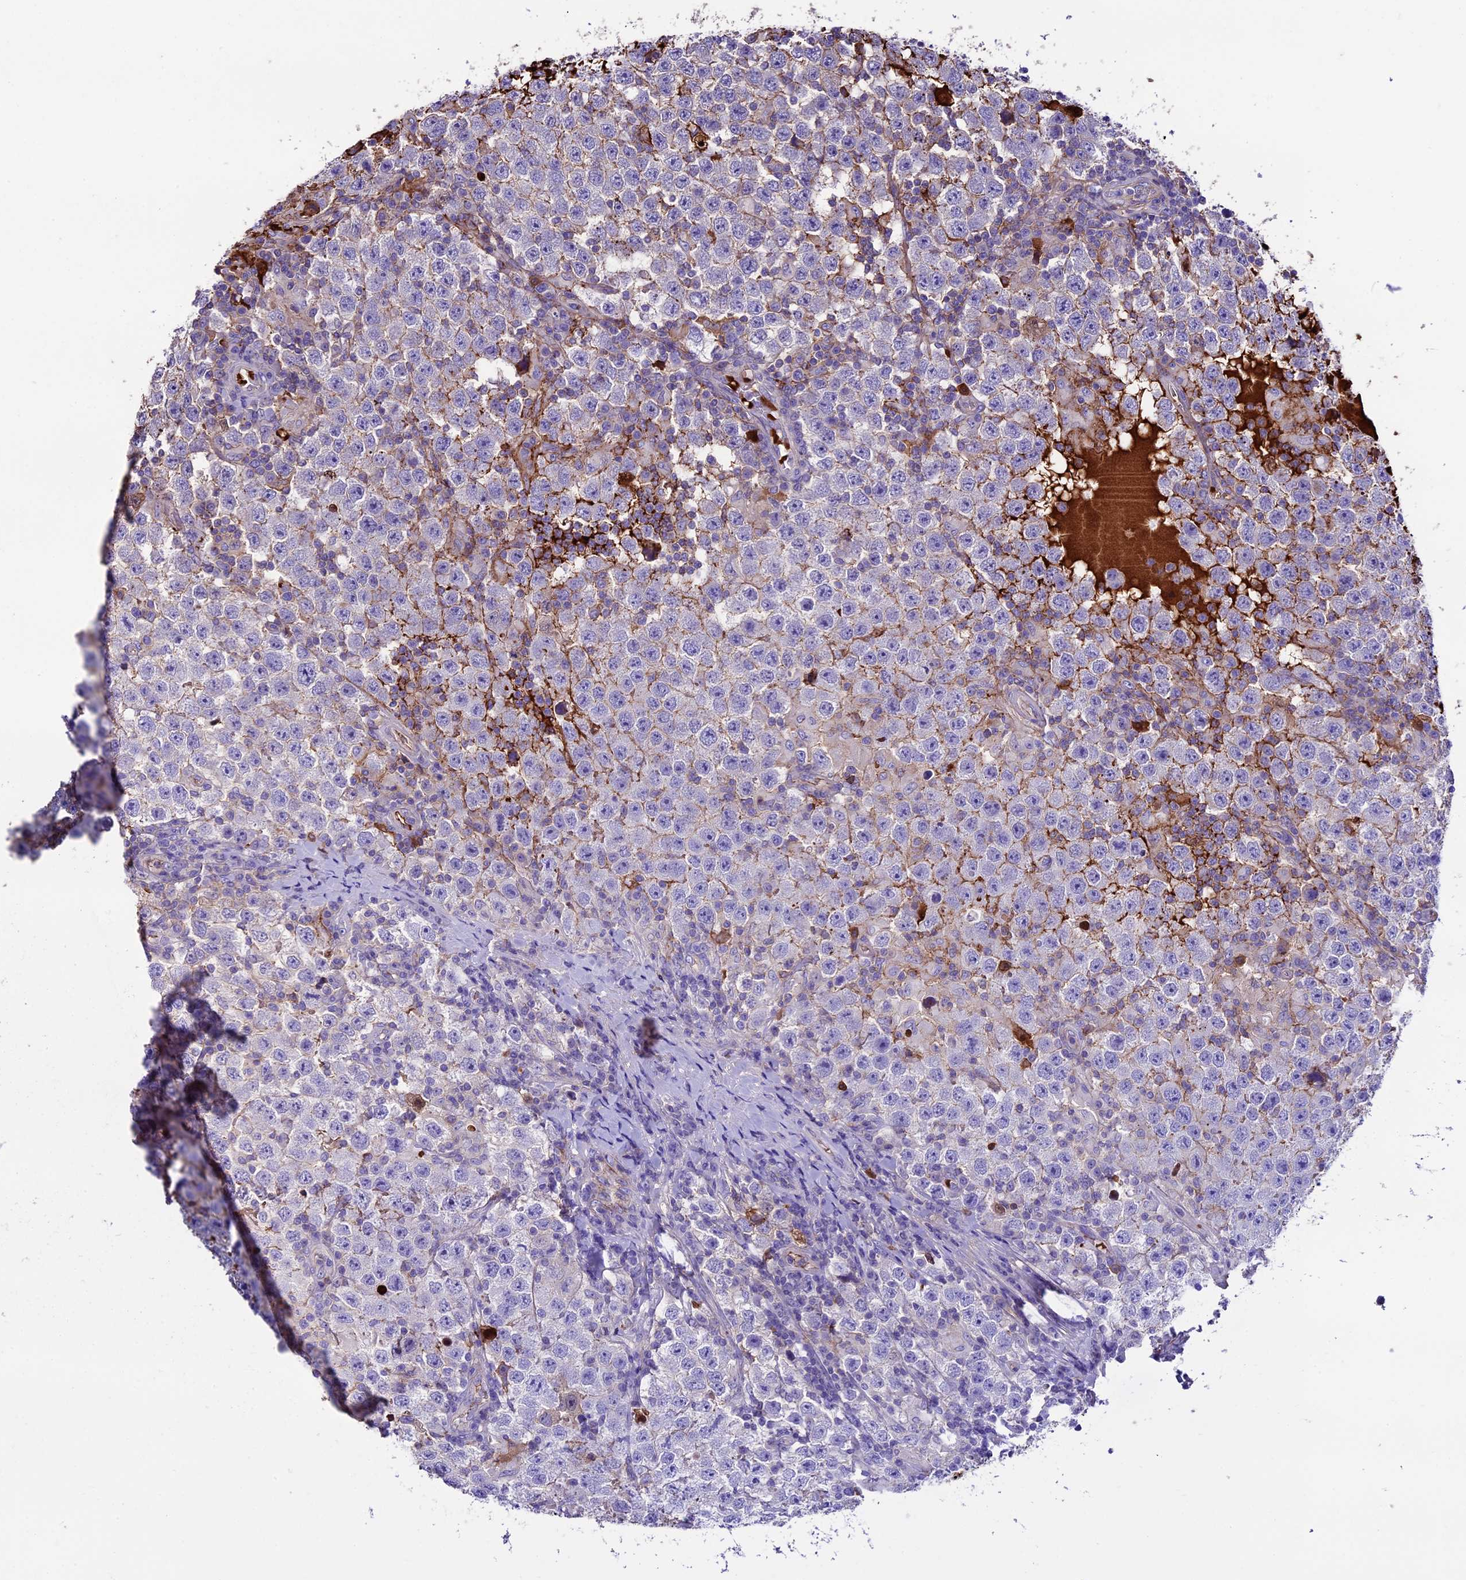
{"staining": {"intensity": "negative", "quantity": "none", "location": "none"}, "tissue": "testis cancer", "cell_type": "Tumor cells", "image_type": "cancer", "snomed": [{"axis": "morphology", "description": "Normal tissue, NOS"}, {"axis": "morphology", "description": "Urothelial carcinoma, High grade"}, {"axis": "morphology", "description": "Seminoma, NOS"}, {"axis": "morphology", "description": "Carcinoma, Embryonal, NOS"}, {"axis": "topography", "description": "Urinary bladder"}, {"axis": "topography", "description": "Testis"}], "caption": "A high-resolution micrograph shows IHC staining of embryonal carcinoma (testis), which shows no significant positivity in tumor cells.", "gene": "TCP11L2", "patient": {"sex": "male", "age": 41}}